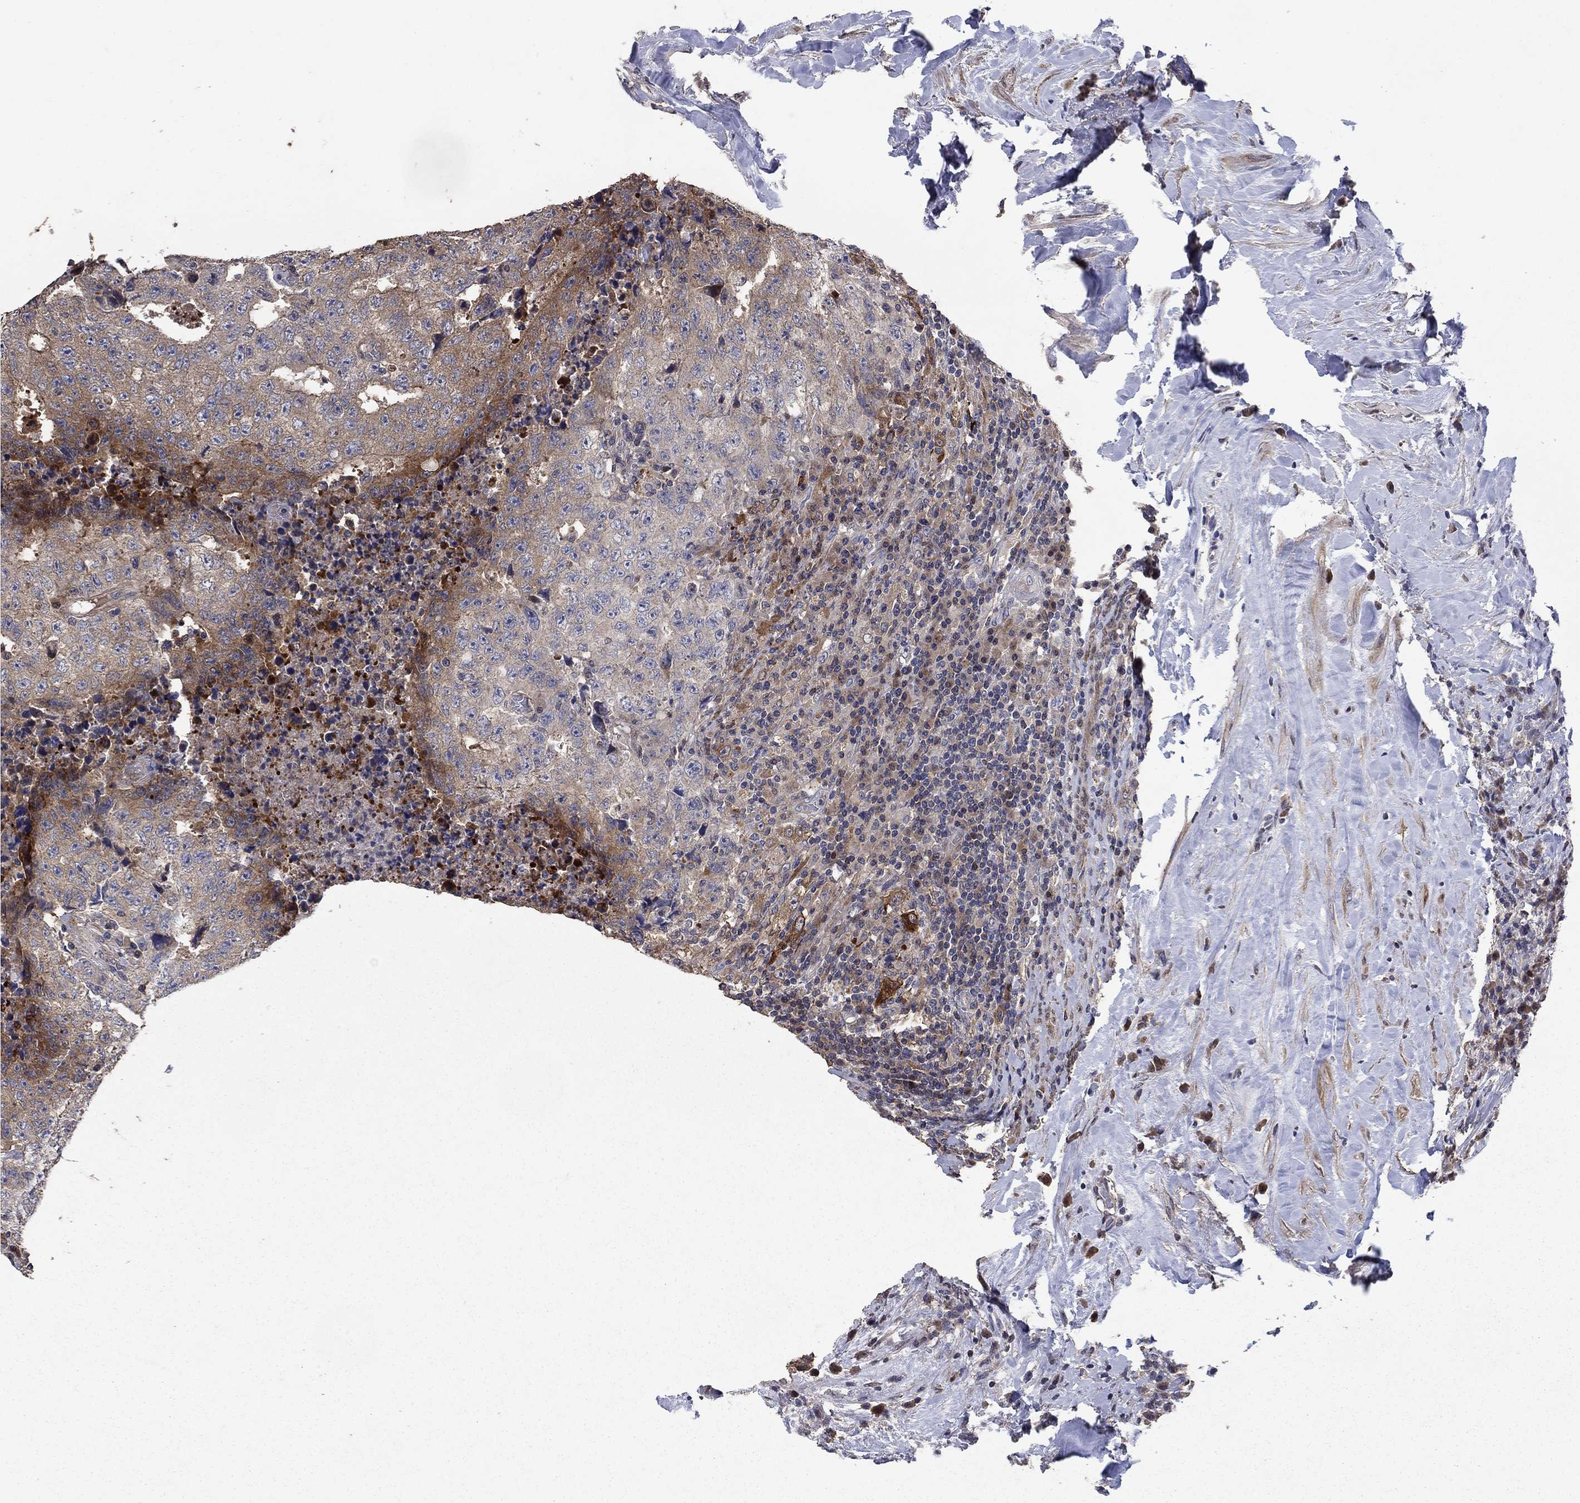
{"staining": {"intensity": "moderate", "quantity": "<25%", "location": "cytoplasmic/membranous"}, "tissue": "testis cancer", "cell_type": "Tumor cells", "image_type": "cancer", "snomed": [{"axis": "morphology", "description": "Necrosis, NOS"}, {"axis": "morphology", "description": "Carcinoma, Embryonal, NOS"}, {"axis": "topography", "description": "Testis"}], "caption": "A low amount of moderate cytoplasmic/membranous positivity is identified in approximately <25% of tumor cells in testis embryonal carcinoma tissue.", "gene": "DVL1", "patient": {"sex": "male", "age": 19}}